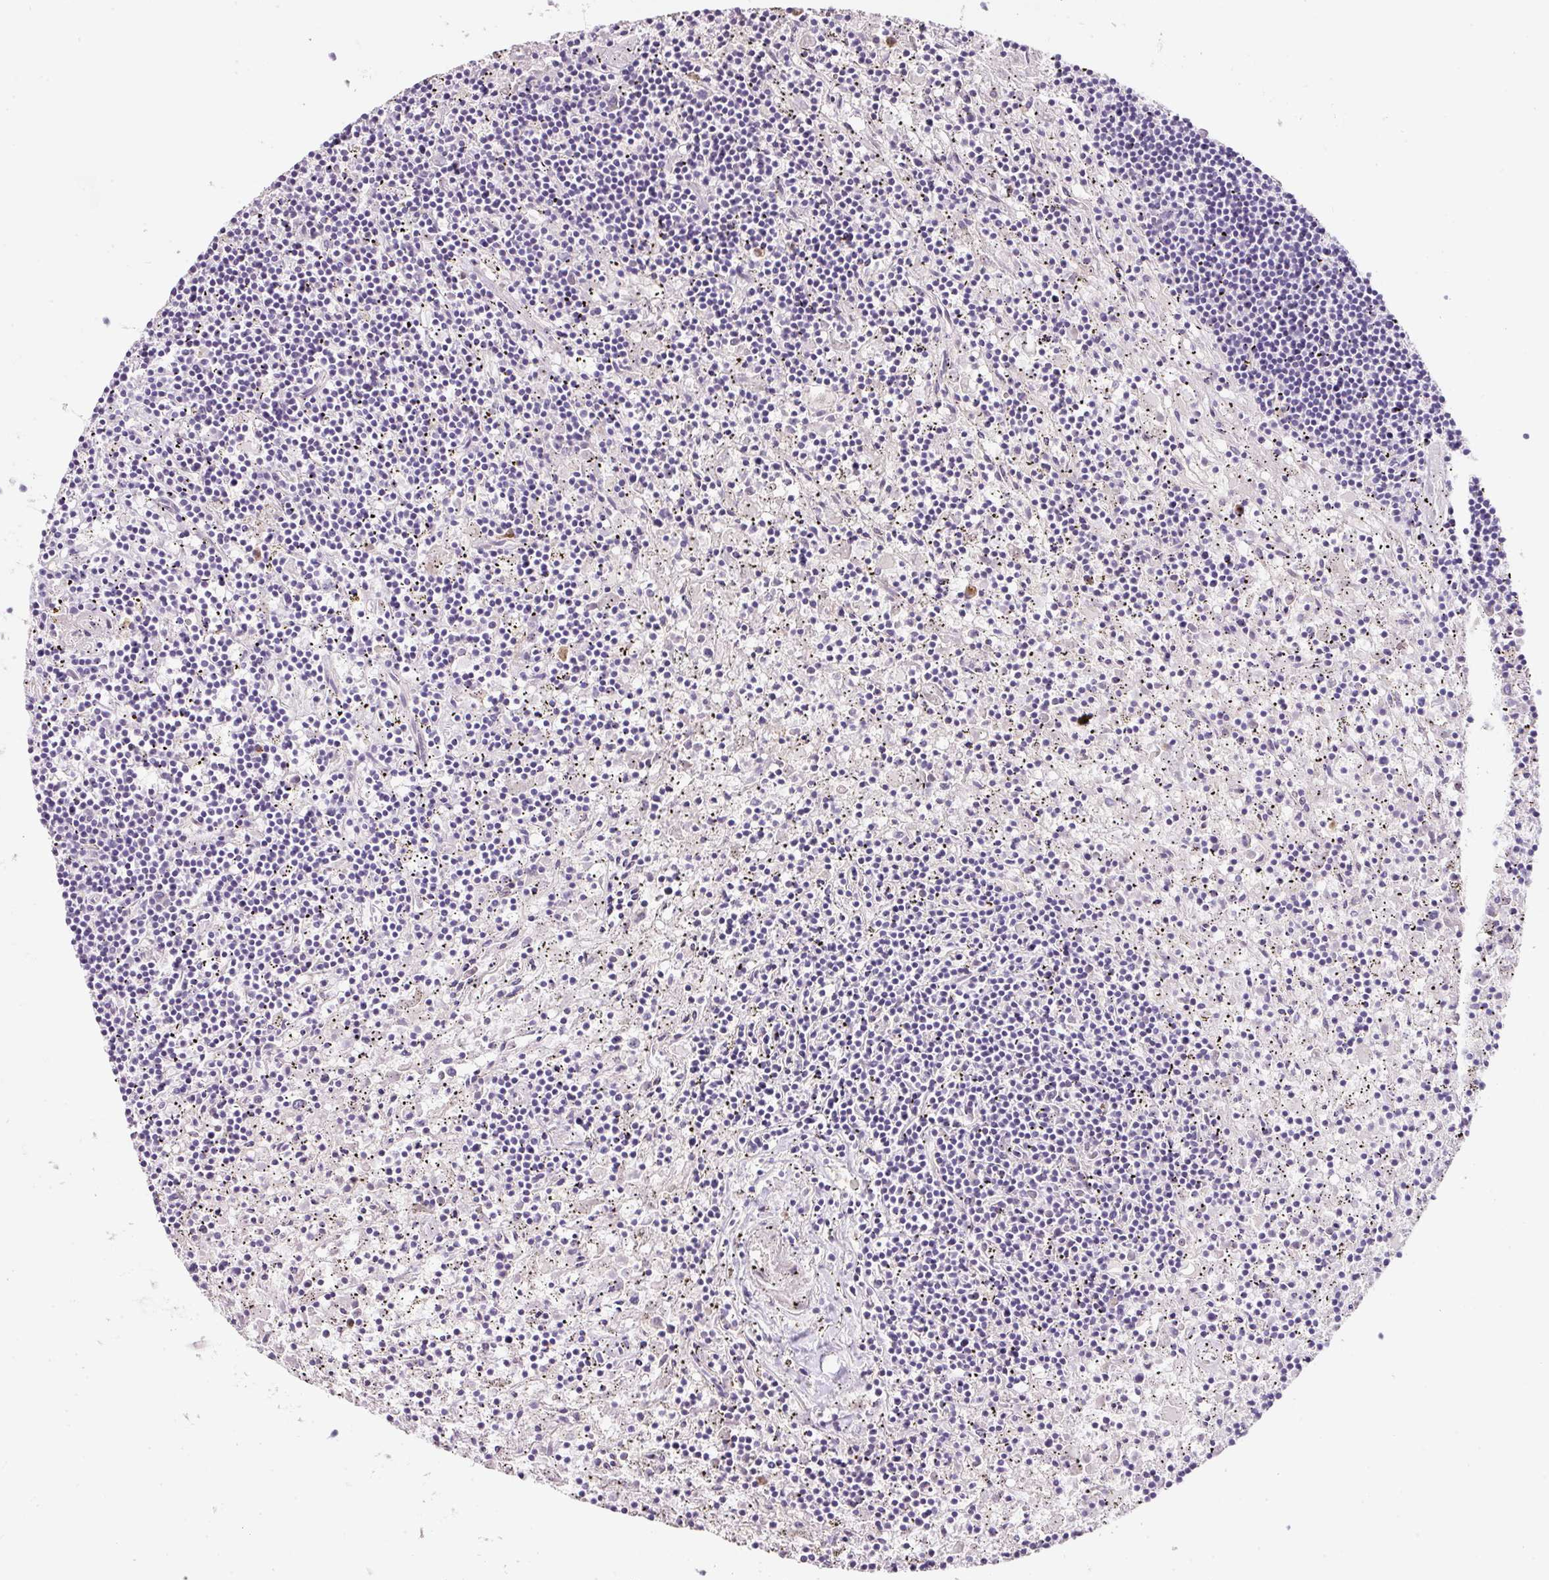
{"staining": {"intensity": "negative", "quantity": "none", "location": "none"}, "tissue": "lymphoma", "cell_type": "Tumor cells", "image_type": "cancer", "snomed": [{"axis": "morphology", "description": "Malignant lymphoma, non-Hodgkin's type, Low grade"}, {"axis": "topography", "description": "Spleen"}], "caption": "An image of human low-grade malignant lymphoma, non-Hodgkin's type is negative for staining in tumor cells. (Brightfield microscopy of DAB immunohistochemistry (IHC) at high magnification).", "gene": "NBPF11", "patient": {"sex": "male", "age": 76}}